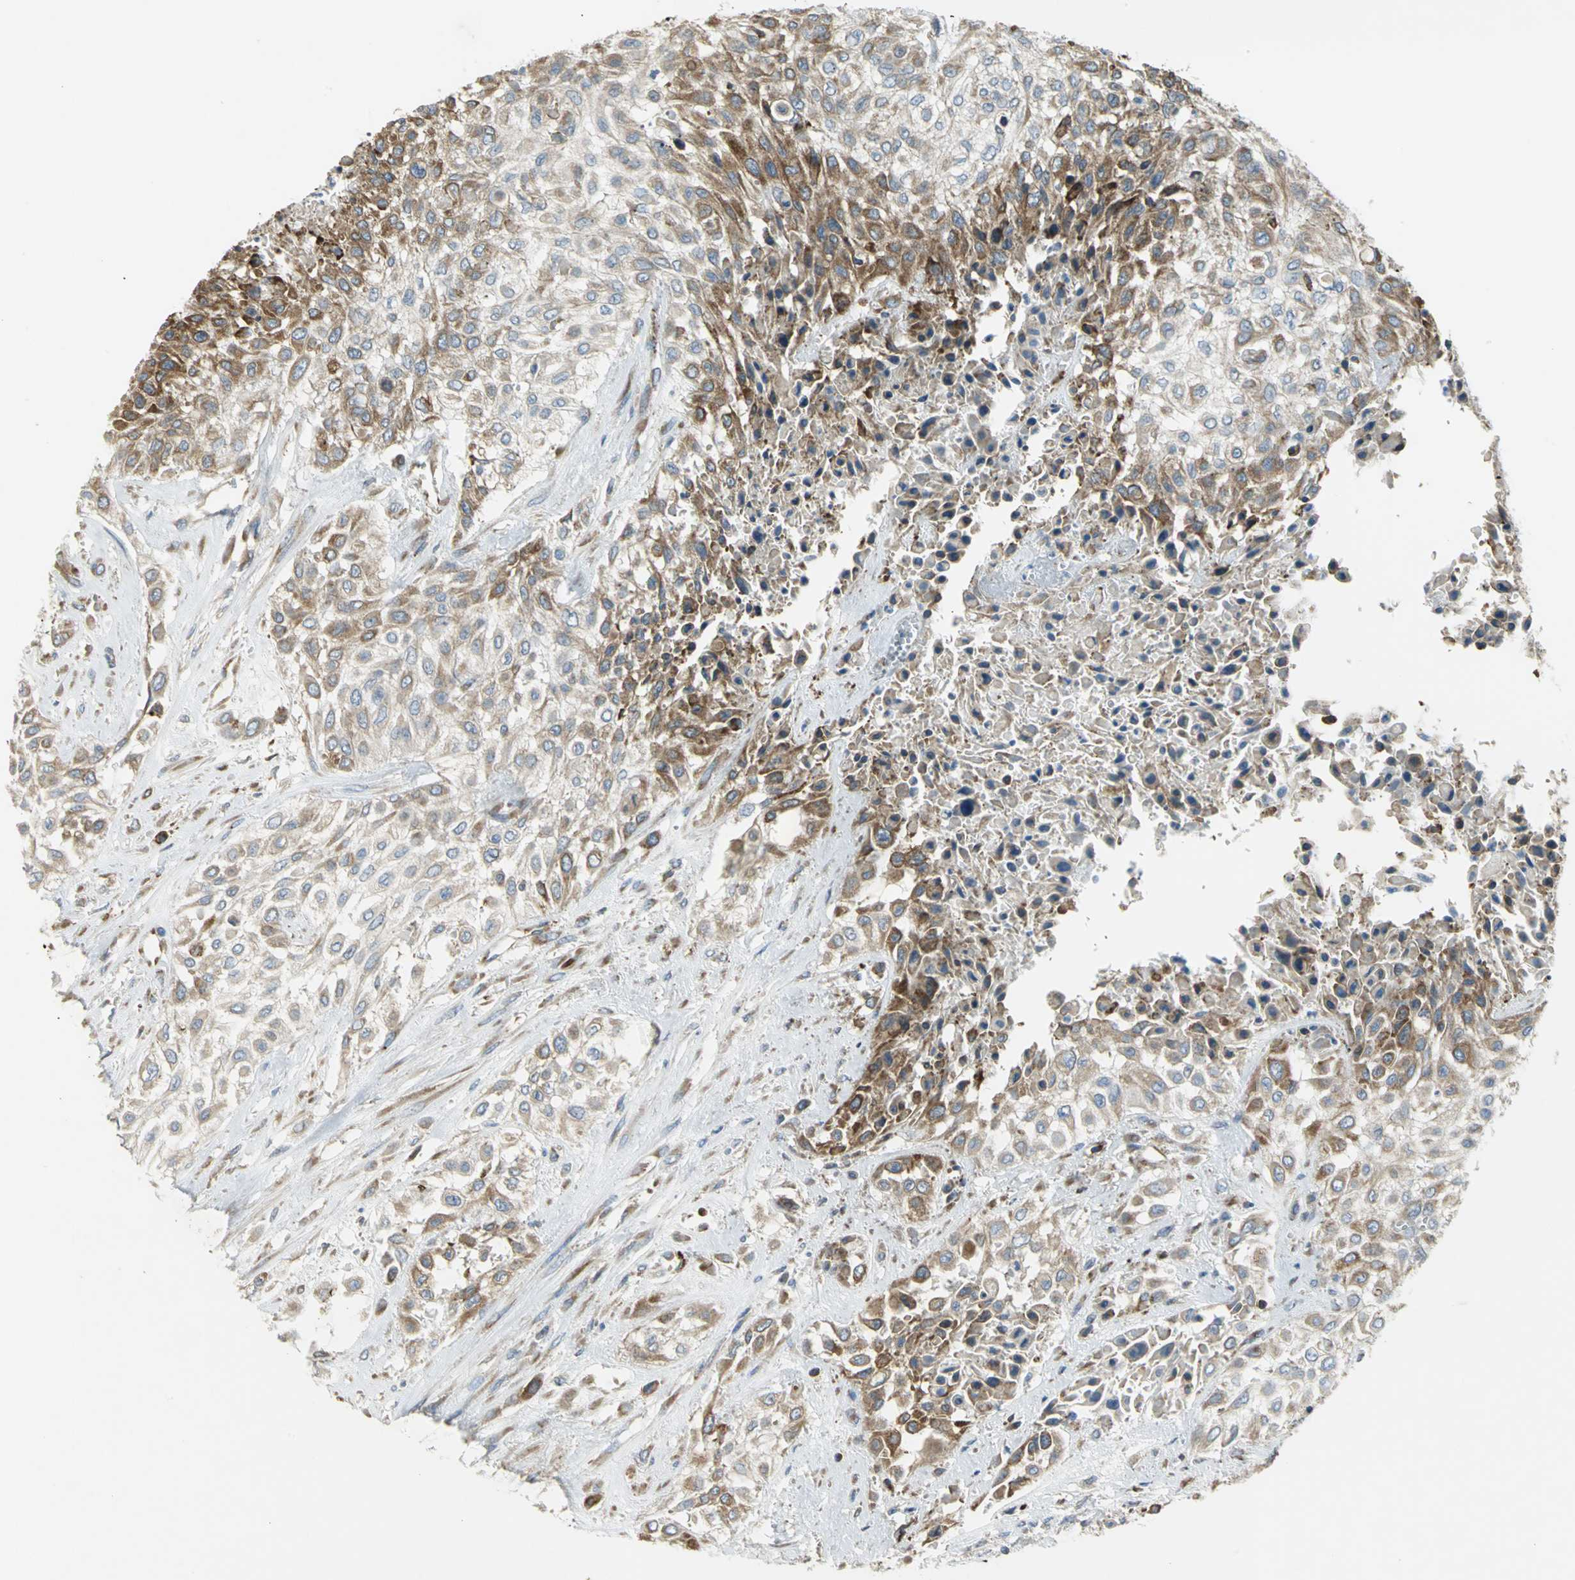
{"staining": {"intensity": "strong", "quantity": ">75%", "location": "cytoplasmic/membranous"}, "tissue": "urothelial cancer", "cell_type": "Tumor cells", "image_type": "cancer", "snomed": [{"axis": "morphology", "description": "Urothelial carcinoma, High grade"}, {"axis": "topography", "description": "Urinary bladder"}], "caption": "Protein expression analysis of urothelial cancer demonstrates strong cytoplasmic/membranous expression in approximately >75% of tumor cells.", "gene": "TULP4", "patient": {"sex": "male", "age": 57}}